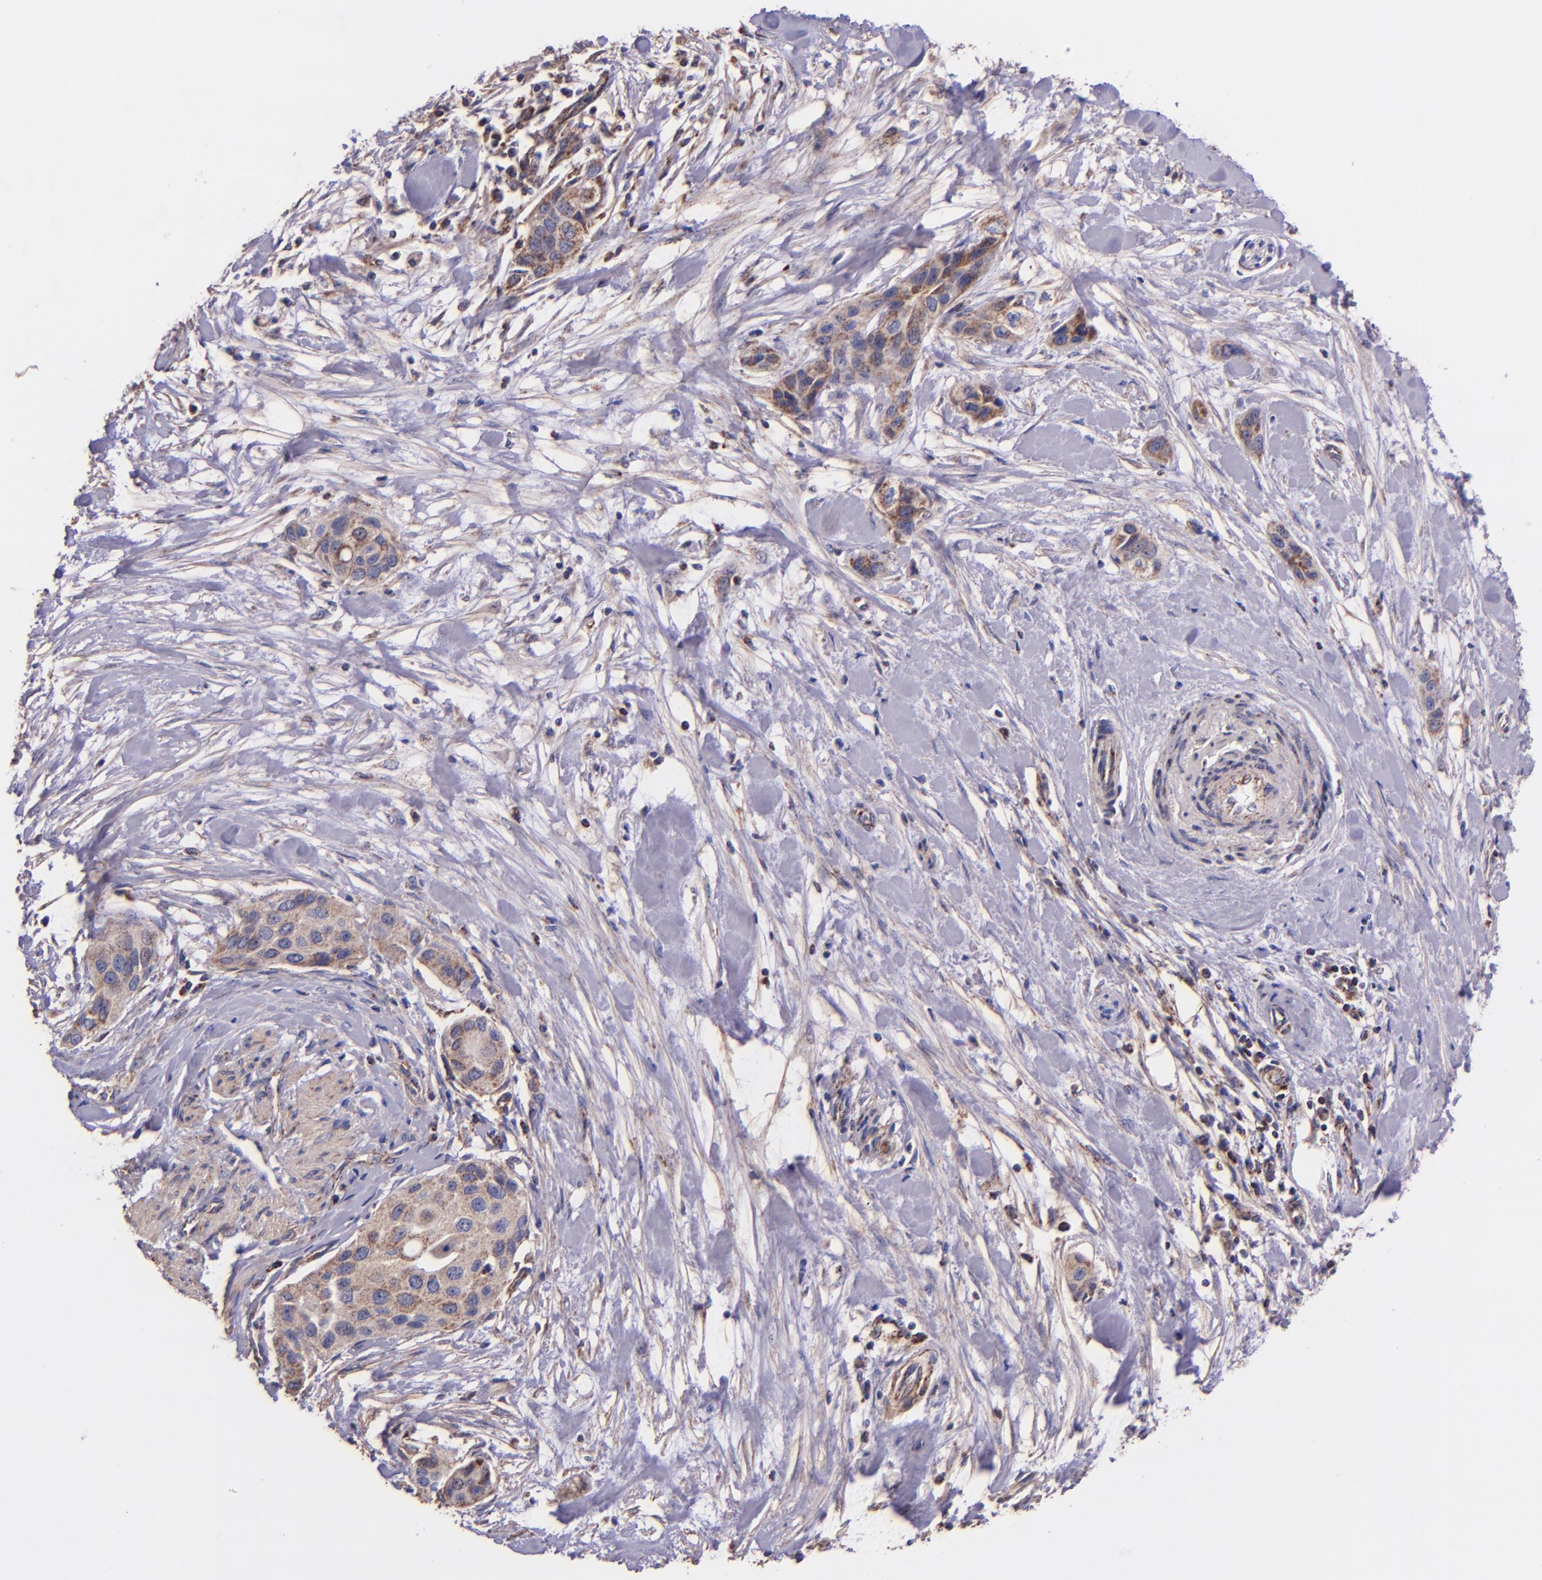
{"staining": {"intensity": "weak", "quantity": "25%-75%", "location": "cytoplasmic/membranous"}, "tissue": "pancreatic cancer", "cell_type": "Tumor cells", "image_type": "cancer", "snomed": [{"axis": "morphology", "description": "Adenocarcinoma, NOS"}, {"axis": "topography", "description": "Pancreas"}], "caption": "A high-resolution image shows IHC staining of adenocarcinoma (pancreatic), which demonstrates weak cytoplasmic/membranous positivity in about 25%-75% of tumor cells.", "gene": "IDH3G", "patient": {"sex": "female", "age": 60}}